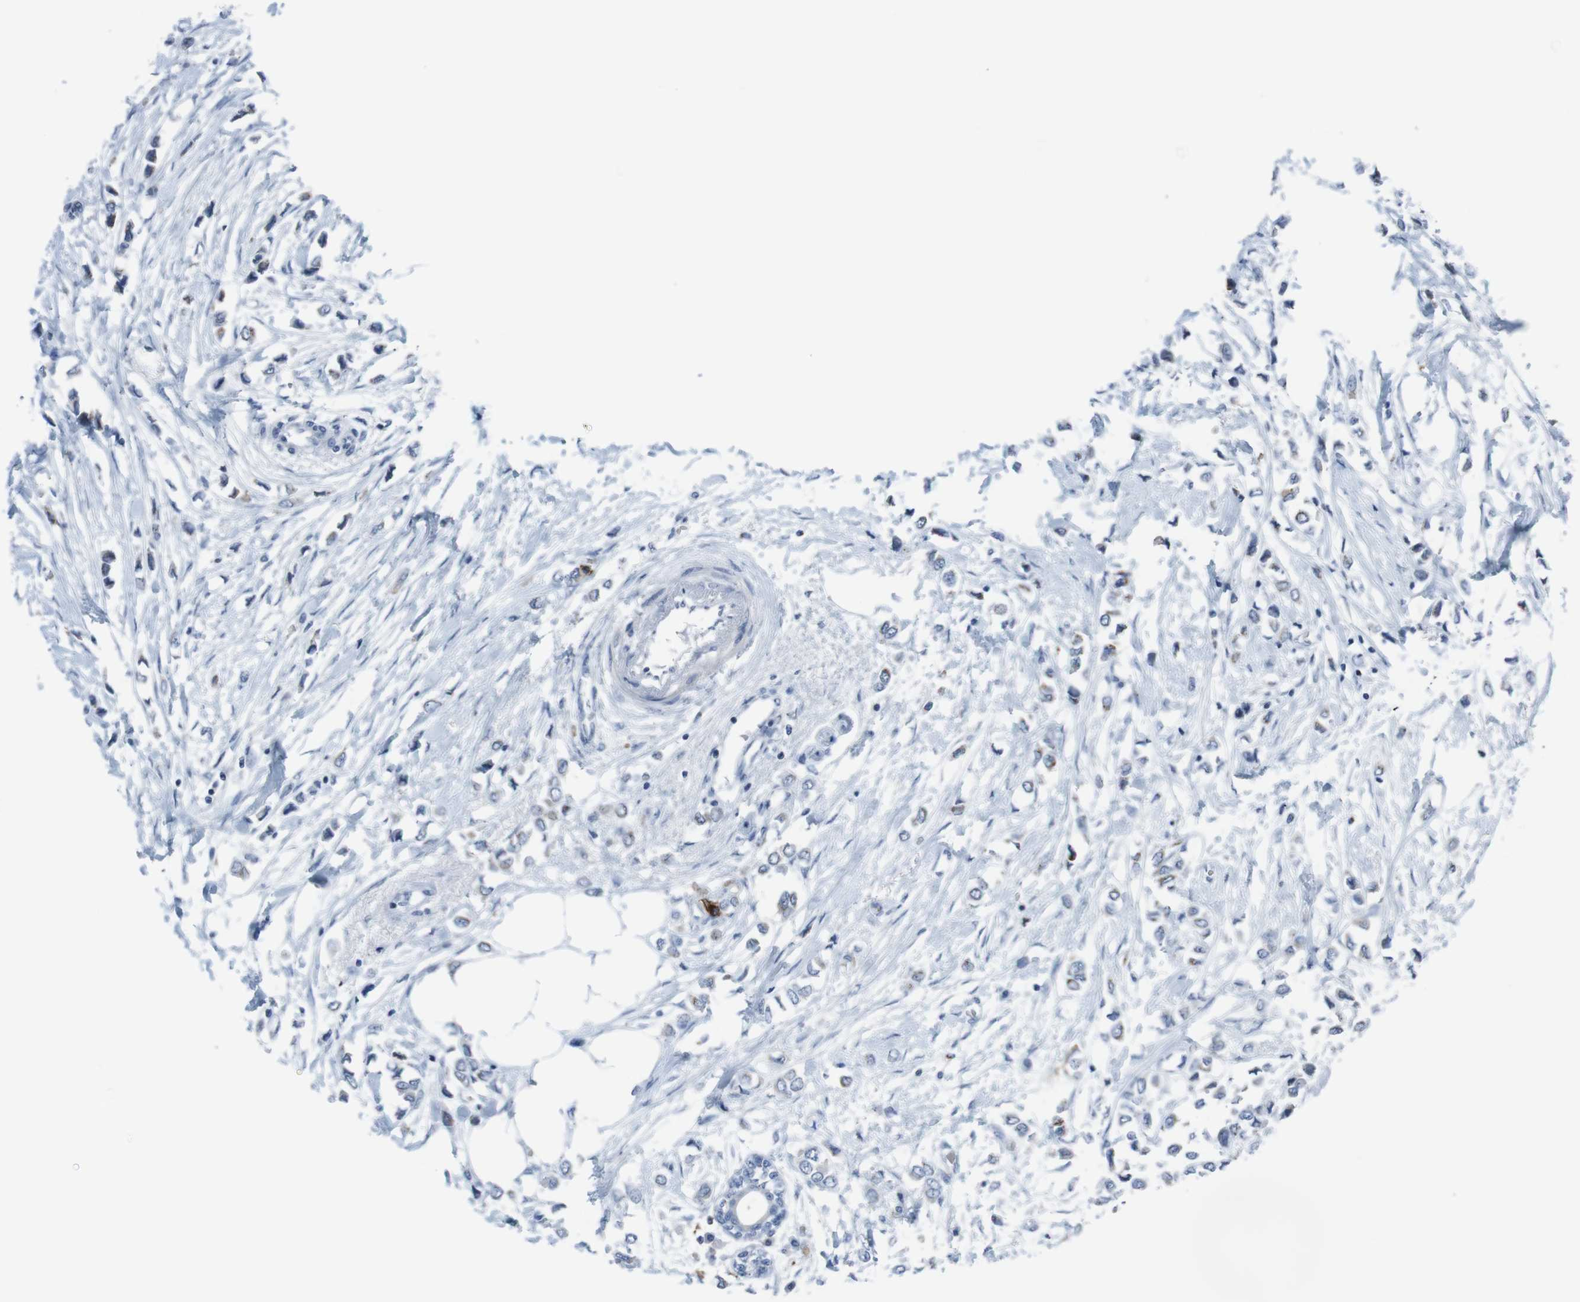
{"staining": {"intensity": "moderate", "quantity": "<25%", "location": "cytoplasmic/membranous"}, "tissue": "breast cancer", "cell_type": "Tumor cells", "image_type": "cancer", "snomed": [{"axis": "morphology", "description": "Lobular carcinoma"}, {"axis": "topography", "description": "Breast"}], "caption": "A high-resolution histopathology image shows immunohistochemistry staining of breast lobular carcinoma, which shows moderate cytoplasmic/membranous expression in approximately <25% of tumor cells. (Brightfield microscopy of DAB IHC at high magnification).", "gene": "ST6GAL1", "patient": {"sex": "female", "age": 51}}